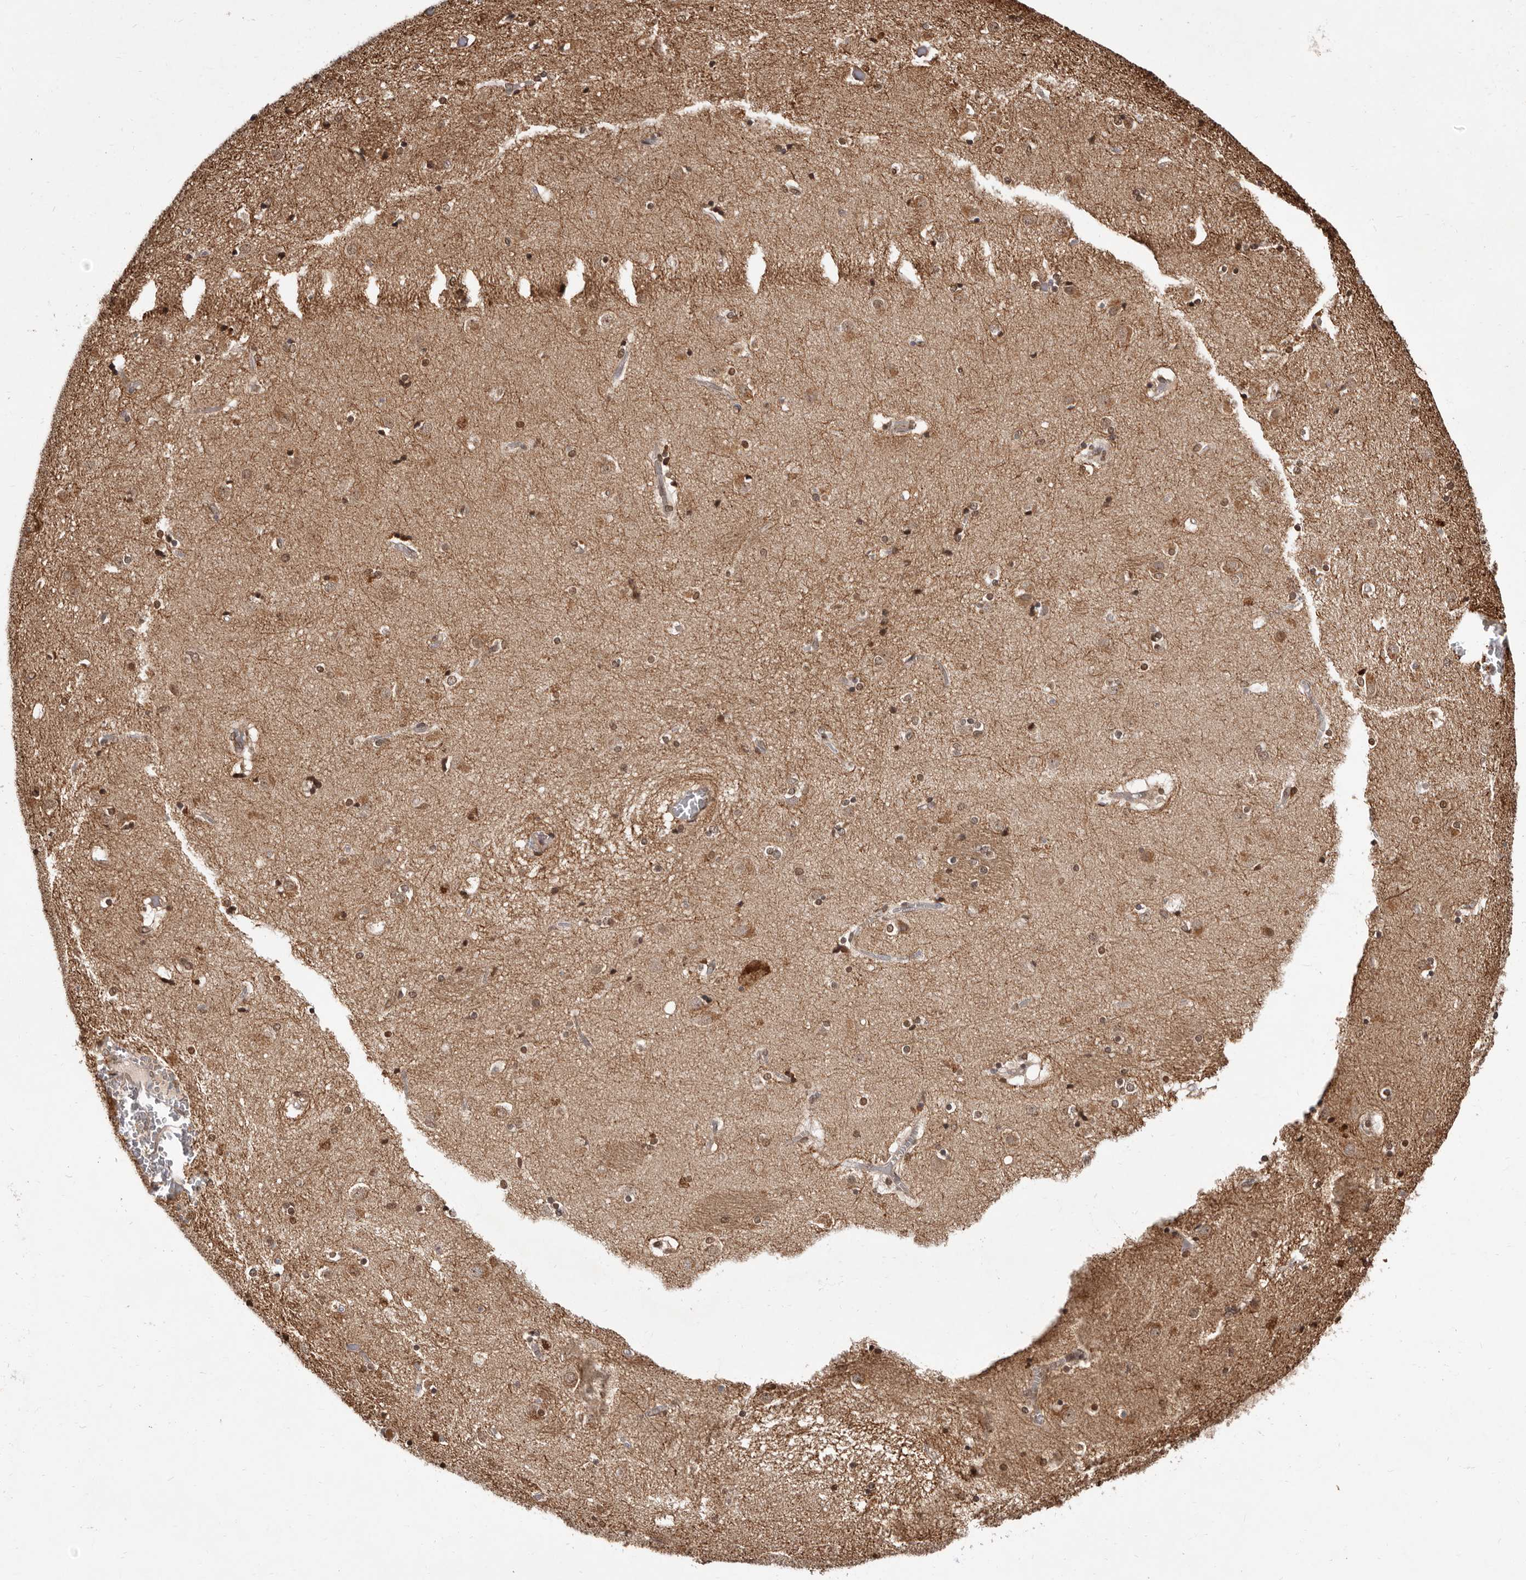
{"staining": {"intensity": "moderate", "quantity": "25%-75%", "location": "nuclear"}, "tissue": "caudate", "cell_type": "Glial cells", "image_type": "normal", "snomed": [{"axis": "morphology", "description": "Normal tissue, NOS"}, {"axis": "topography", "description": "Lateral ventricle wall"}], "caption": "Benign caudate displays moderate nuclear positivity in about 25%-75% of glial cells (DAB (3,3'-diaminobenzidine) = brown stain, brightfield microscopy at high magnification)..", "gene": "WEE2", "patient": {"sex": "male", "age": 70}}